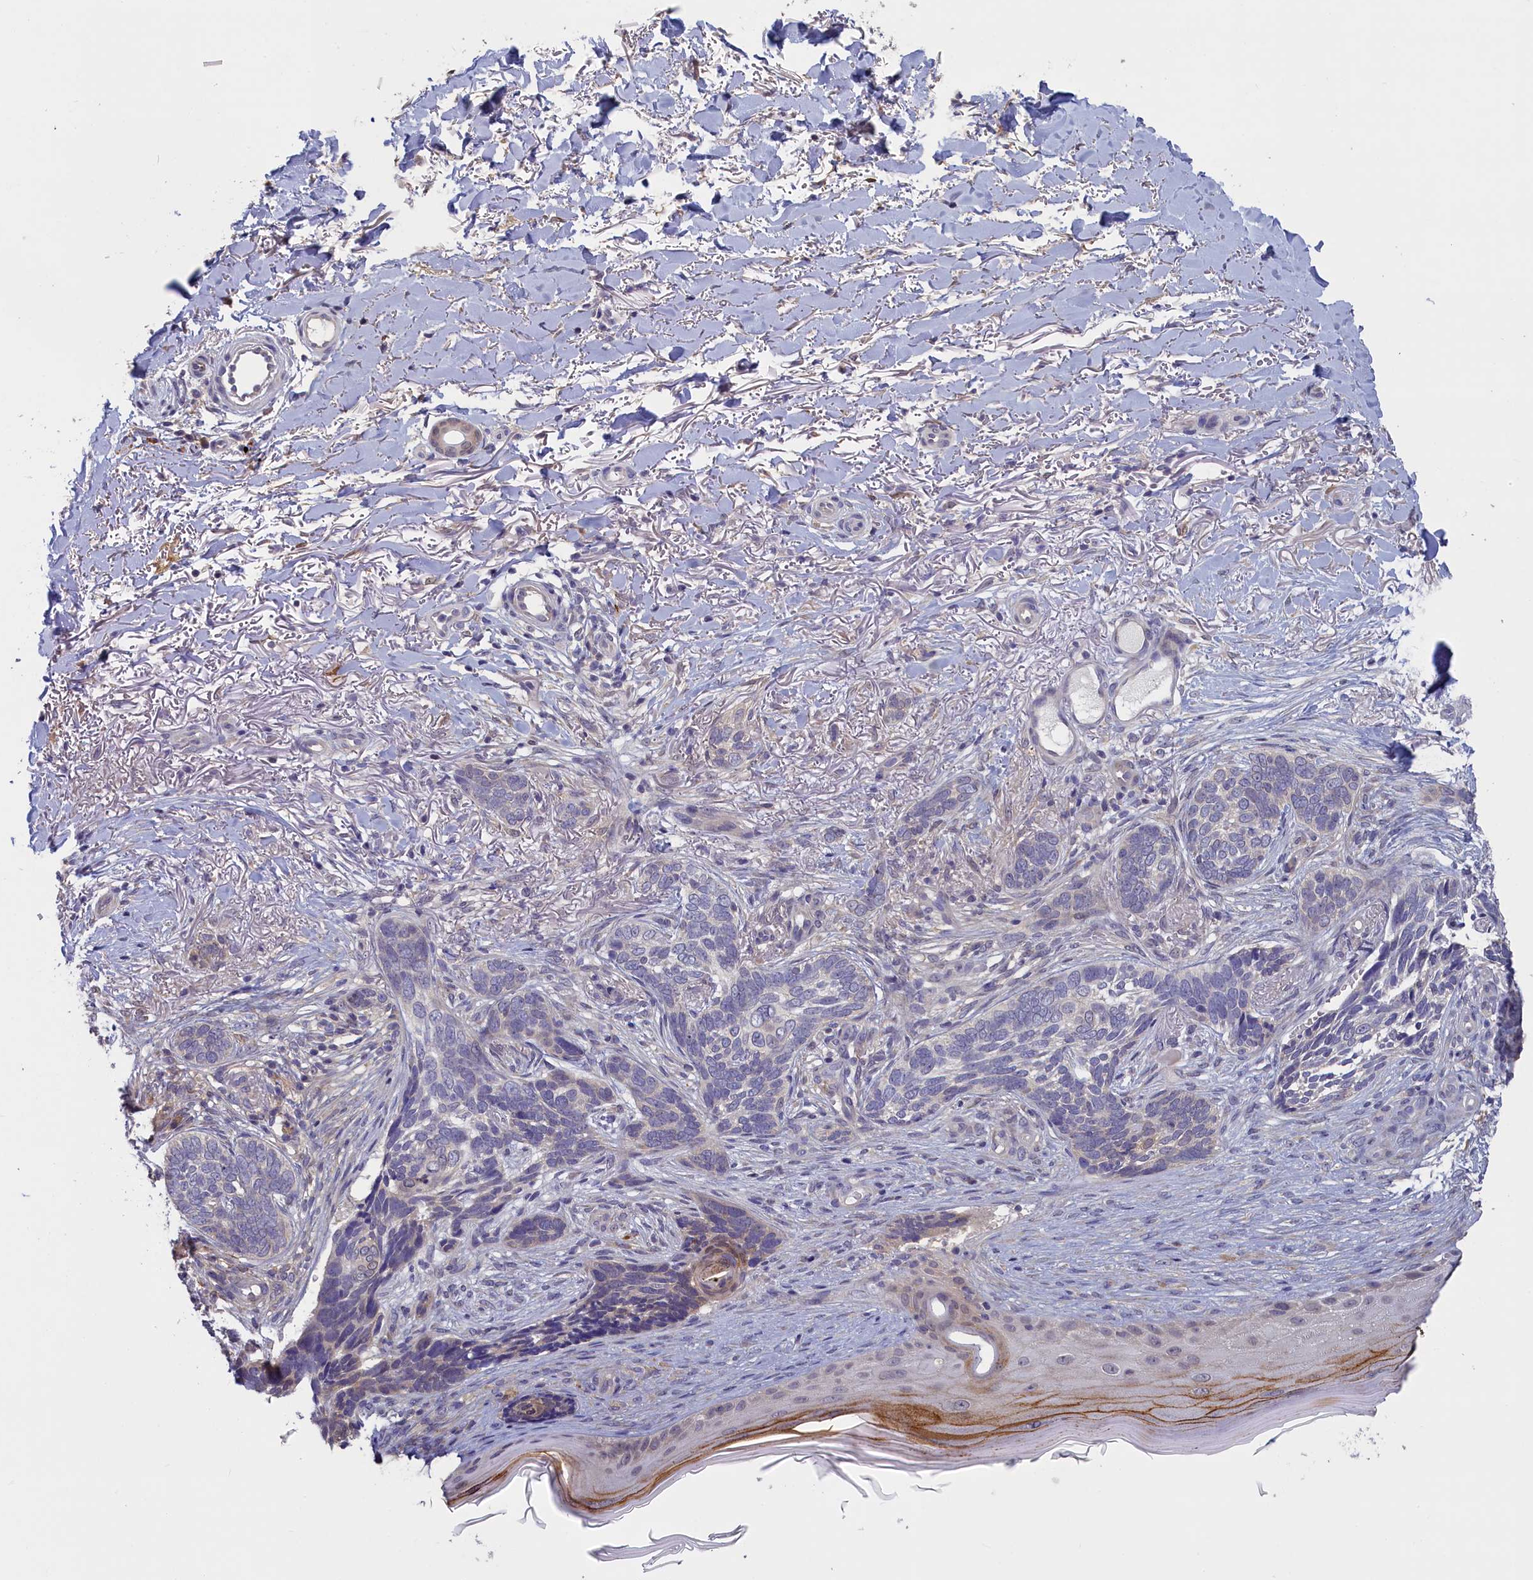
{"staining": {"intensity": "negative", "quantity": "none", "location": "none"}, "tissue": "skin cancer", "cell_type": "Tumor cells", "image_type": "cancer", "snomed": [{"axis": "morphology", "description": "Normal tissue, NOS"}, {"axis": "morphology", "description": "Basal cell carcinoma"}, {"axis": "topography", "description": "Skin"}], "caption": "Tumor cells show no significant protein positivity in skin basal cell carcinoma.", "gene": "UCHL3", "patient": {"sex": "female", "age": 67}}